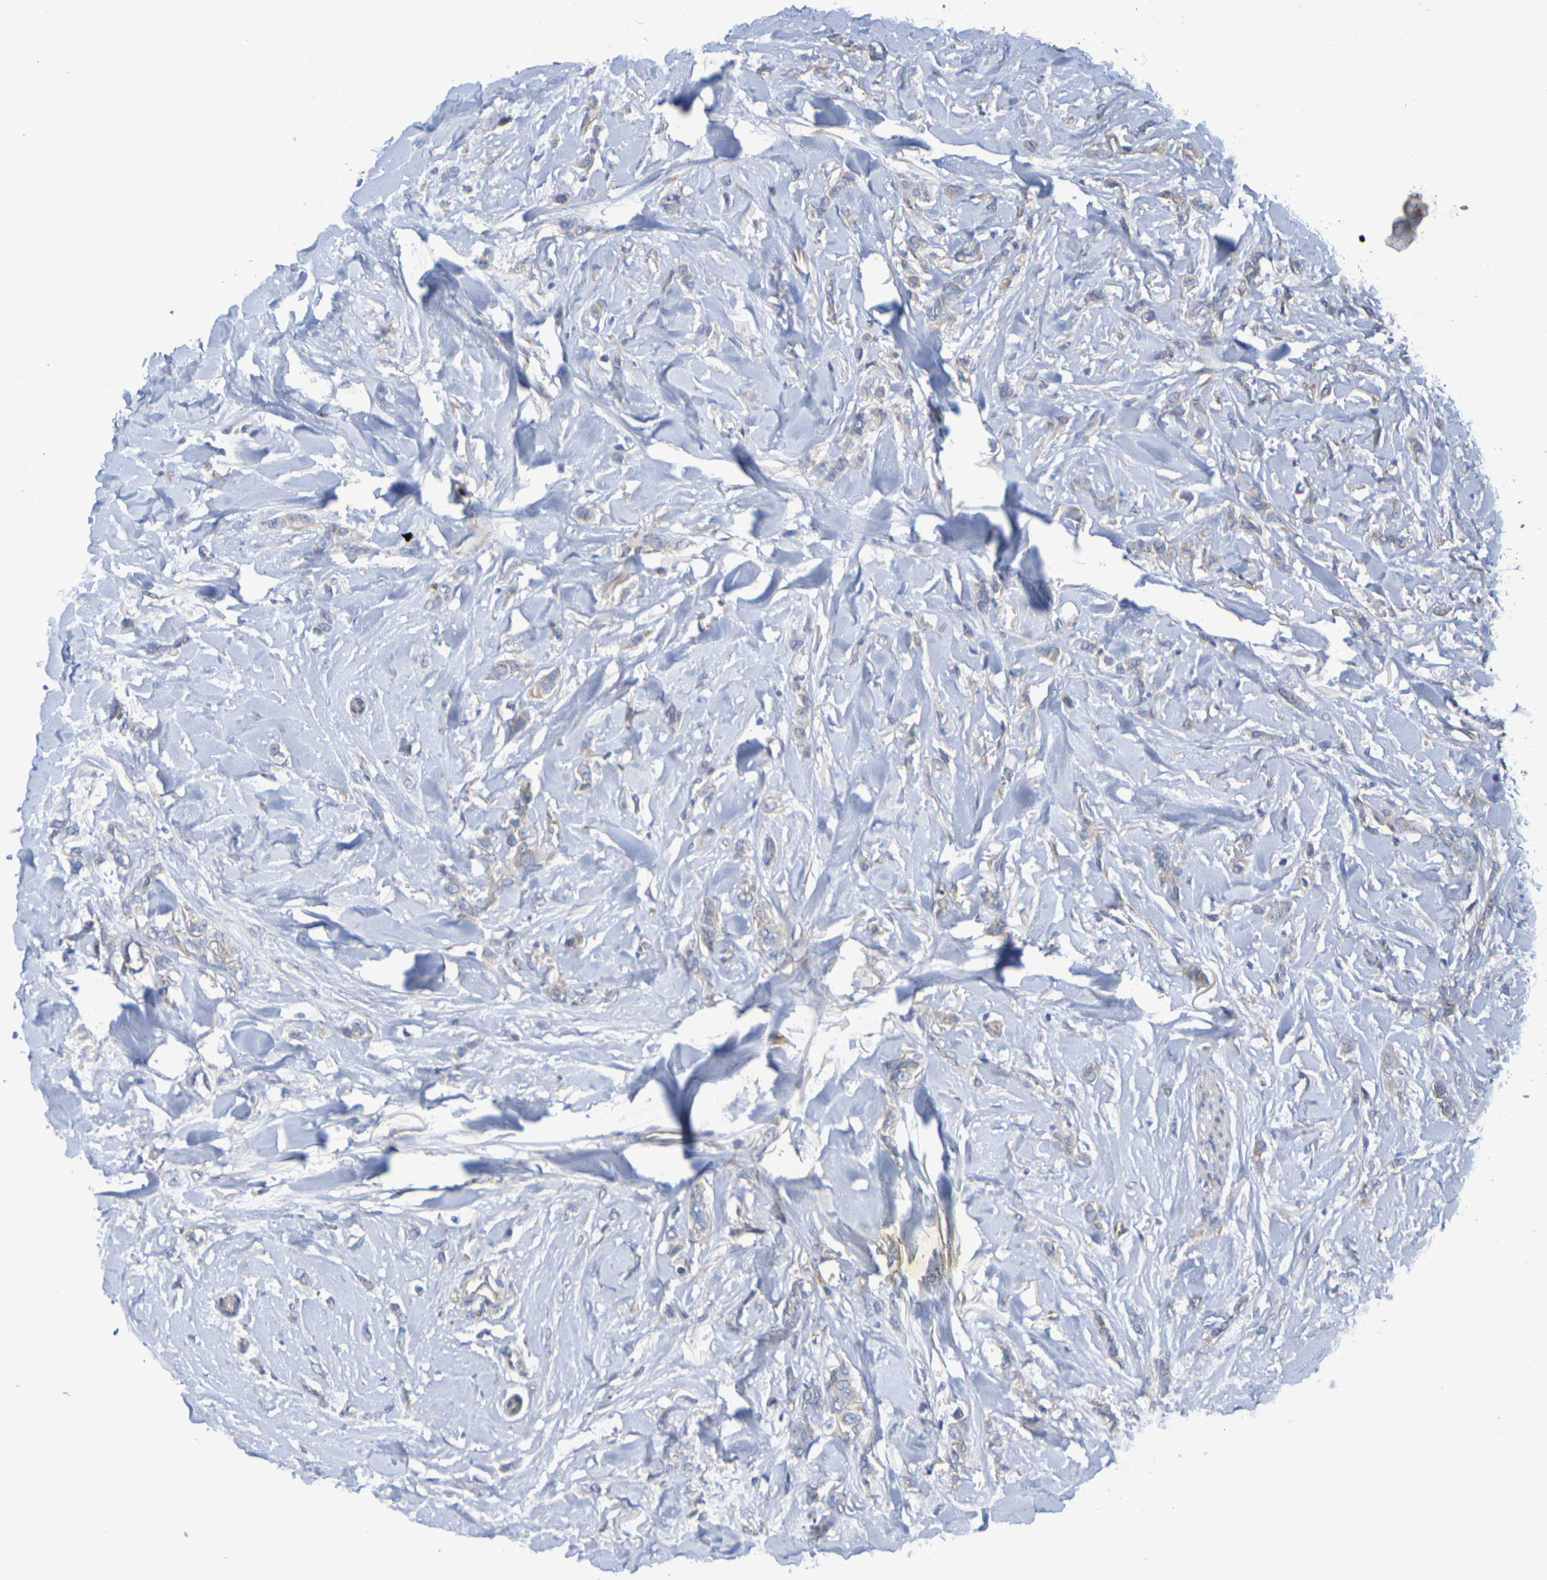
{"staining": {"intensity": "weak", "quantity": "<25%", "location": "cytoplasmic/membranous"}, "tissue": "breast cancer", "cell_type": "Tumor cells", "image_type": "cancer", "snomed": [{"axis": "morphology", "description": "Lobular carcinoma"}, {"axis": "topography", "description": "Skin"}, {"axis": "topography", "description": "Breast"}], "caption": "High power microscopy histopathology image of an immunohistochemistry micrograph of lobular carcinoma (breast), revealing no significant positivity in tumor cells.", "gene": "DCP2", "patient": {"sex": "female", "age": 46}}